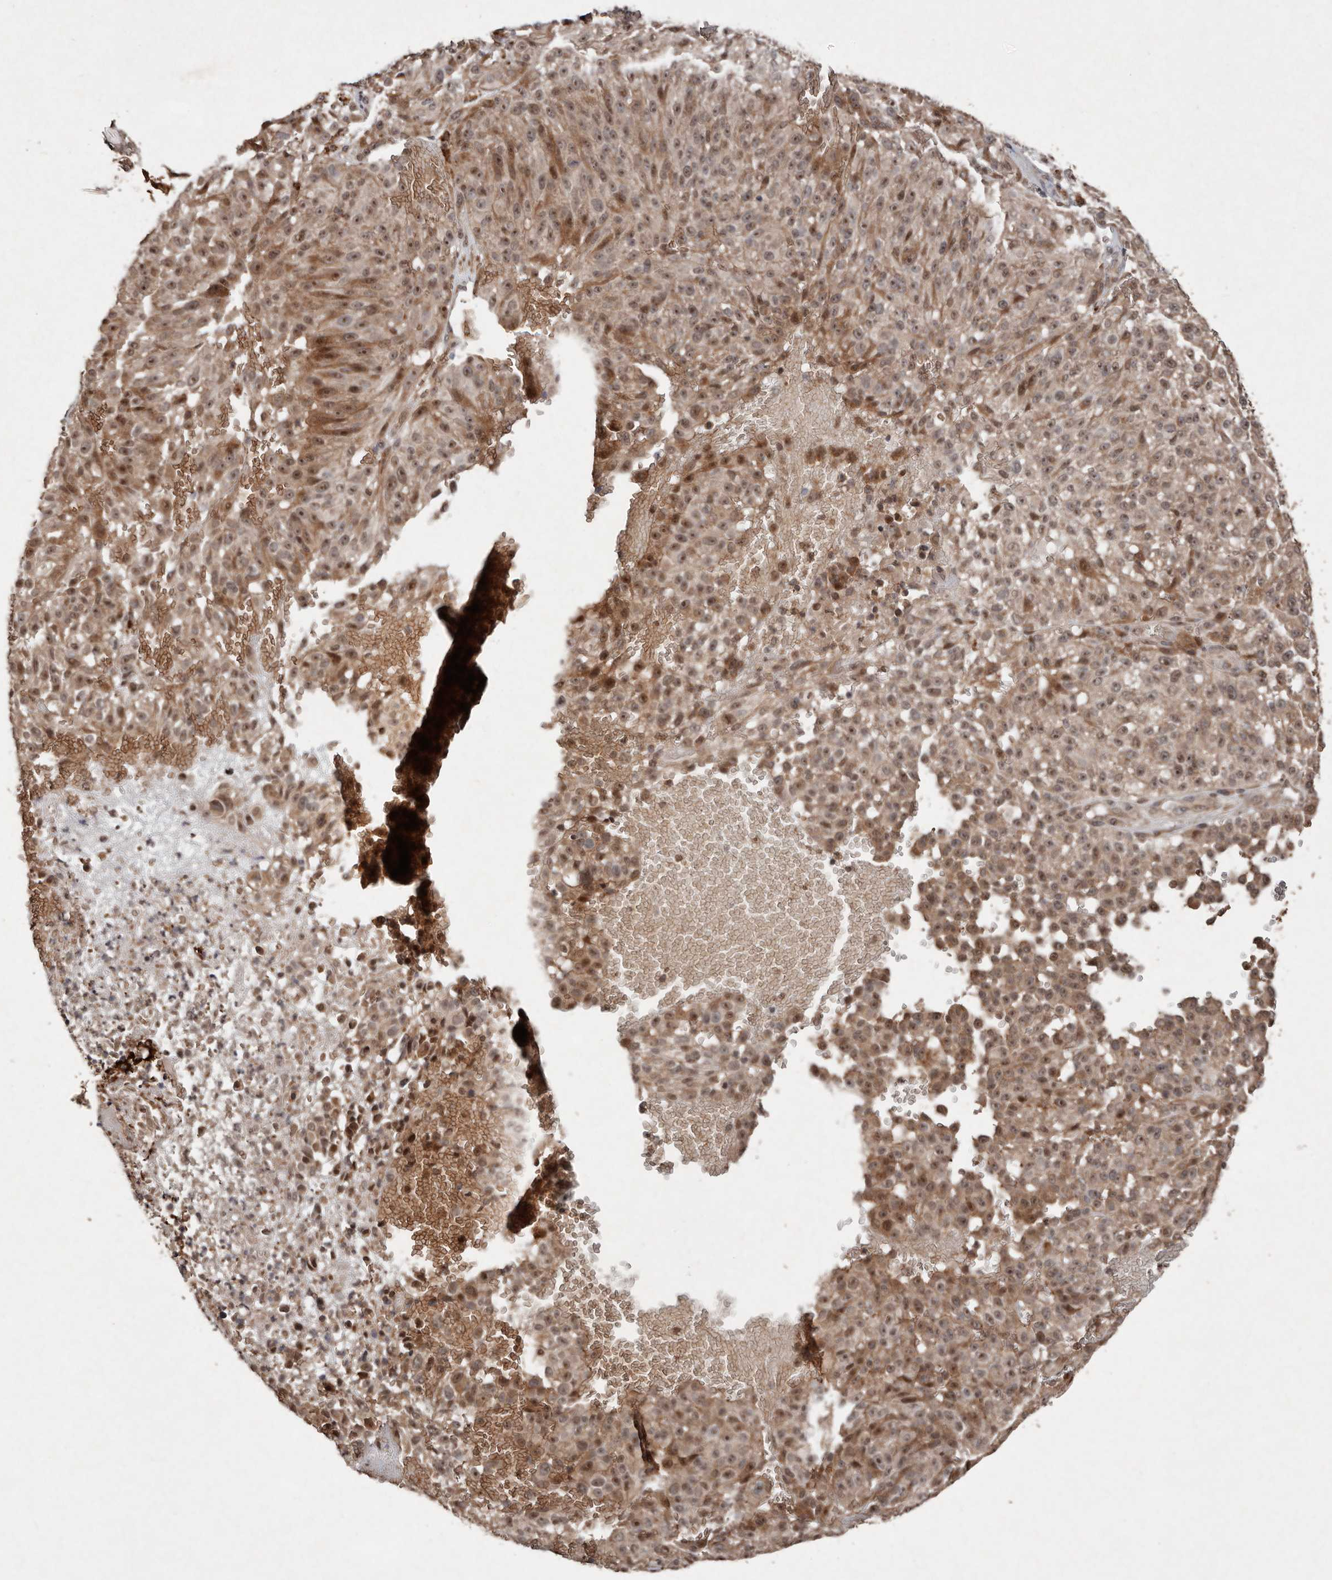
{"staining": {"intensity": "moderate", "quantity": ">75%", "location": "nuclear"}, "tissue": "melanoma", "cell_type": "Tumor cells", "image_type": "cancer", "snomed": [{"axis": "morphology", "description": "Malignant melanoma, NOS"}, {"axis": "topography", "description": "Skin"}], "caption": "This histopathology image exhibits immunohistochemistry staining of malignant melanoma, with medium moderate nuclear staining in about >75% of tumor cells.", "gene": "DIP2C", "patient": {"sex": "male", "age": 83}}